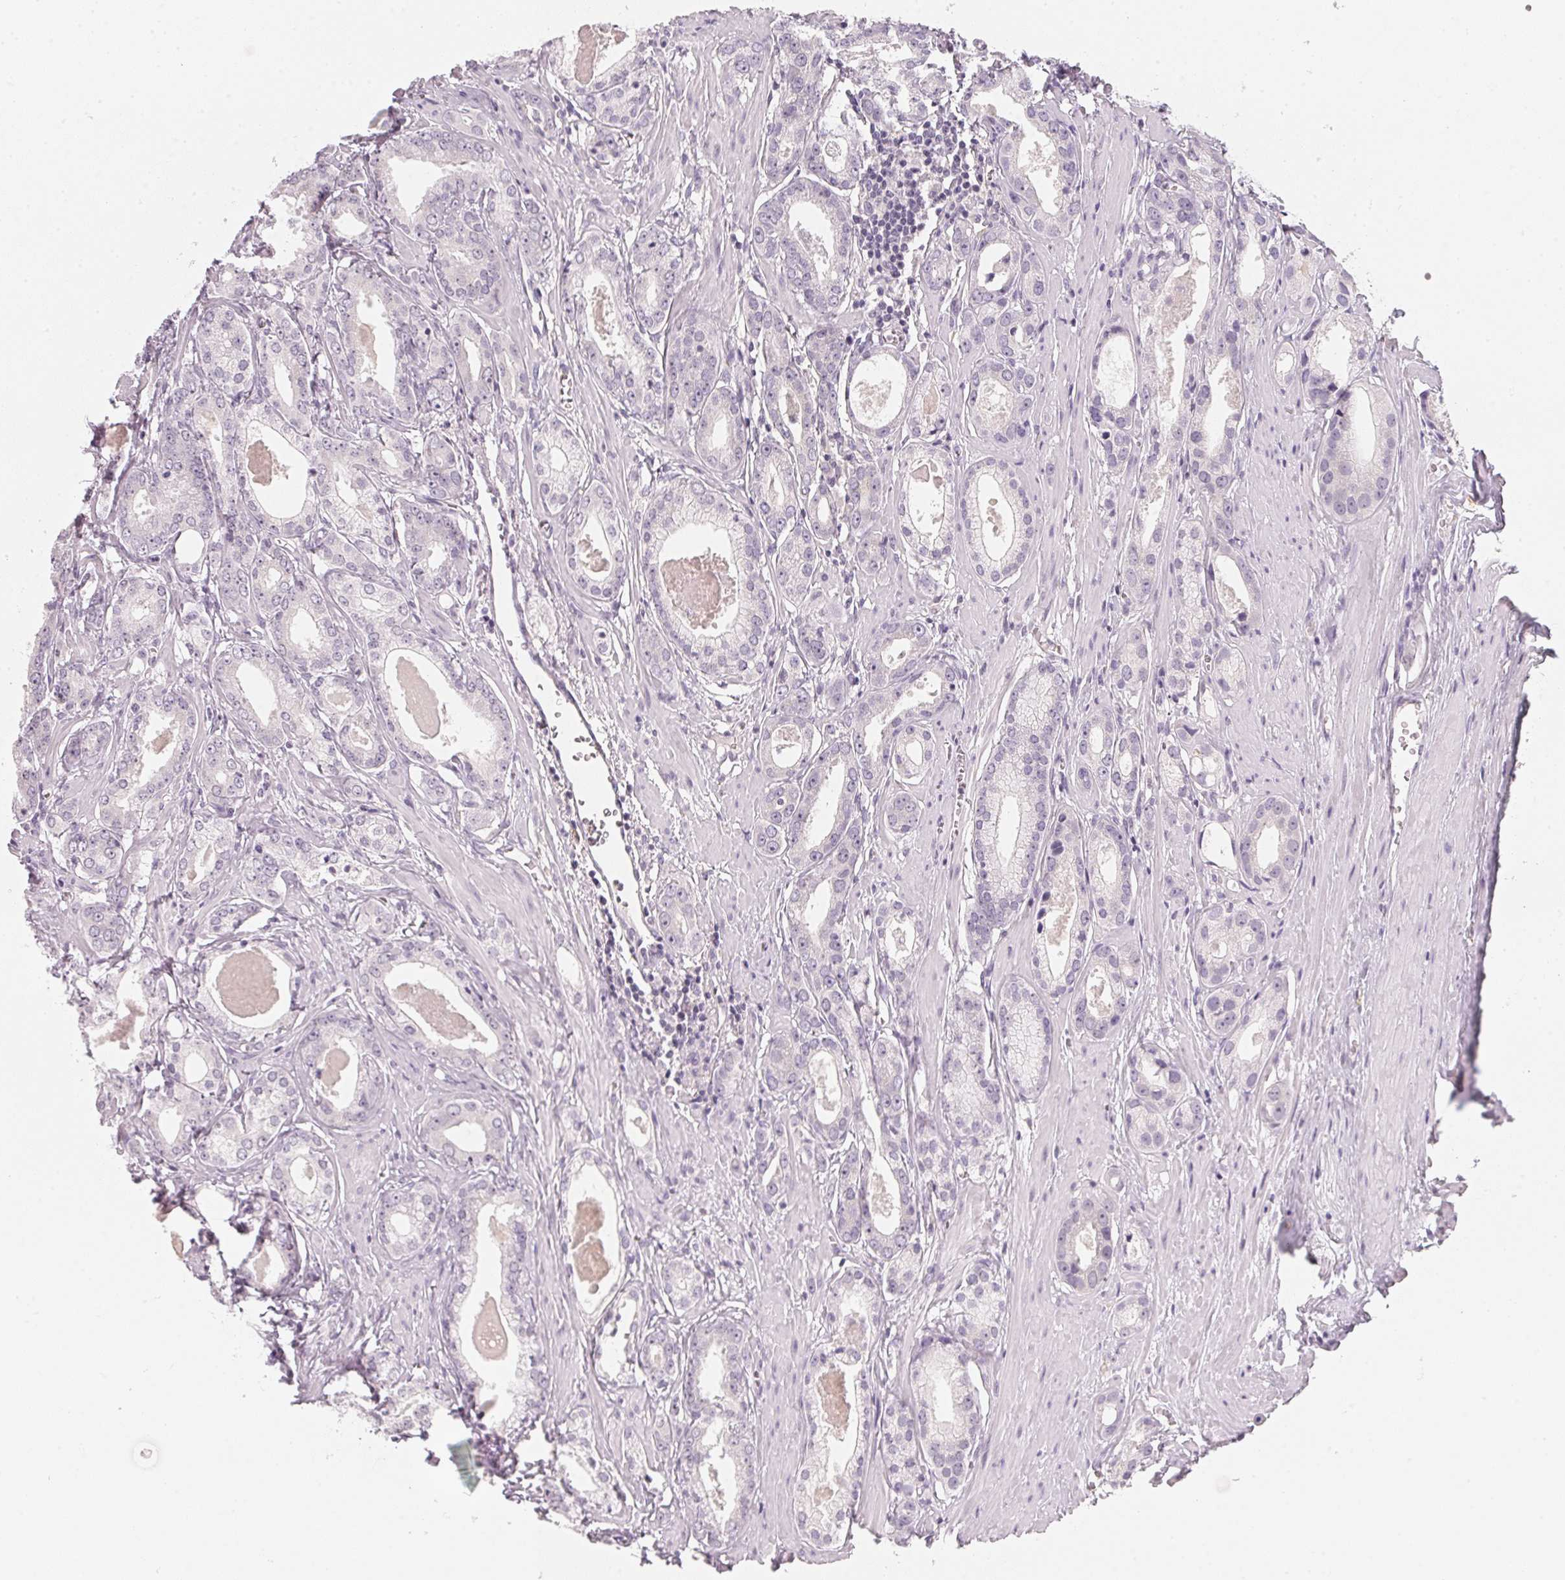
{"staining": {"intensity": "negative", "quantity": "none", "location": "none"}, "tissue": "prostate cancer", "cell_type": "Tumor cells", "image_type": "cancer", "snomed": [{"axis": "morphology", "description": "Adenocarcinoma, NOS"}, {"axis": "morphology", "description": "Adenocarcinoma, Low grade"}, {"axis": "topography", "description": "Prostate"}], "caption": "Protein analysis of prostate cancer (adenocarcinoma) demonstrates no significant staining in tumor cells. The staining is performed using DAB brown chromogen with nuclei counter-stained in using hematoxylin.", "gene": "CFAP276", "patient": {"sex": "male", "age": 64}}